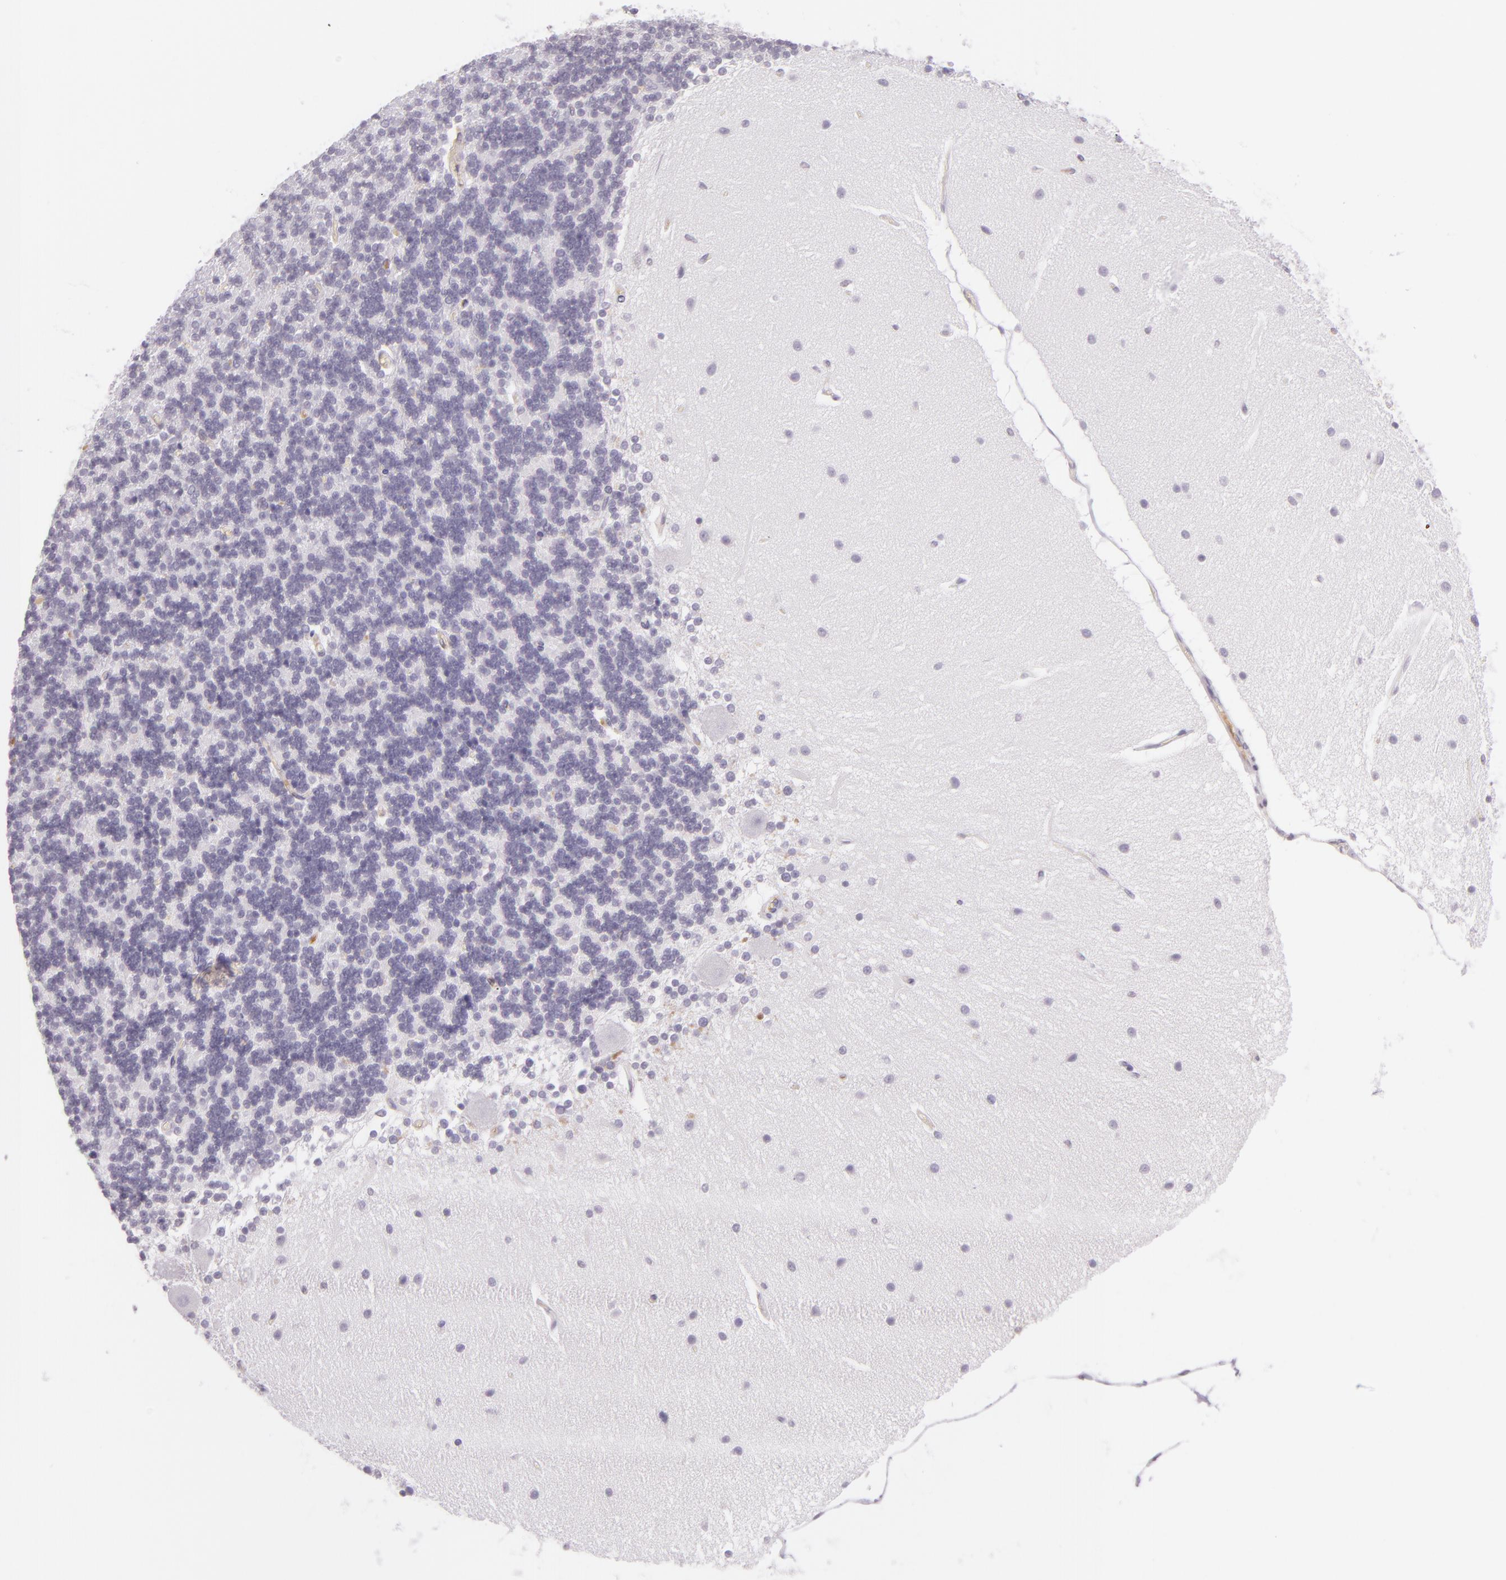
{"staining": {"intensity": "negative", "quantity": "none", "location": "none"}, "tissue": "cerebellum", "cell_type": "Cells in granular layer", "image_type": "normal", "snomed": [{"axis": "morphology", "description": "Normal tissue, NOS"}, {"axis": "topography", "description": "Cerebellum"}], "caption": "Micrograph shows no significant protein staining in cells in granular layer of normal cerebellum.", "gene": "CHEK2", "patient": {"sex": "female", "age": 54}}